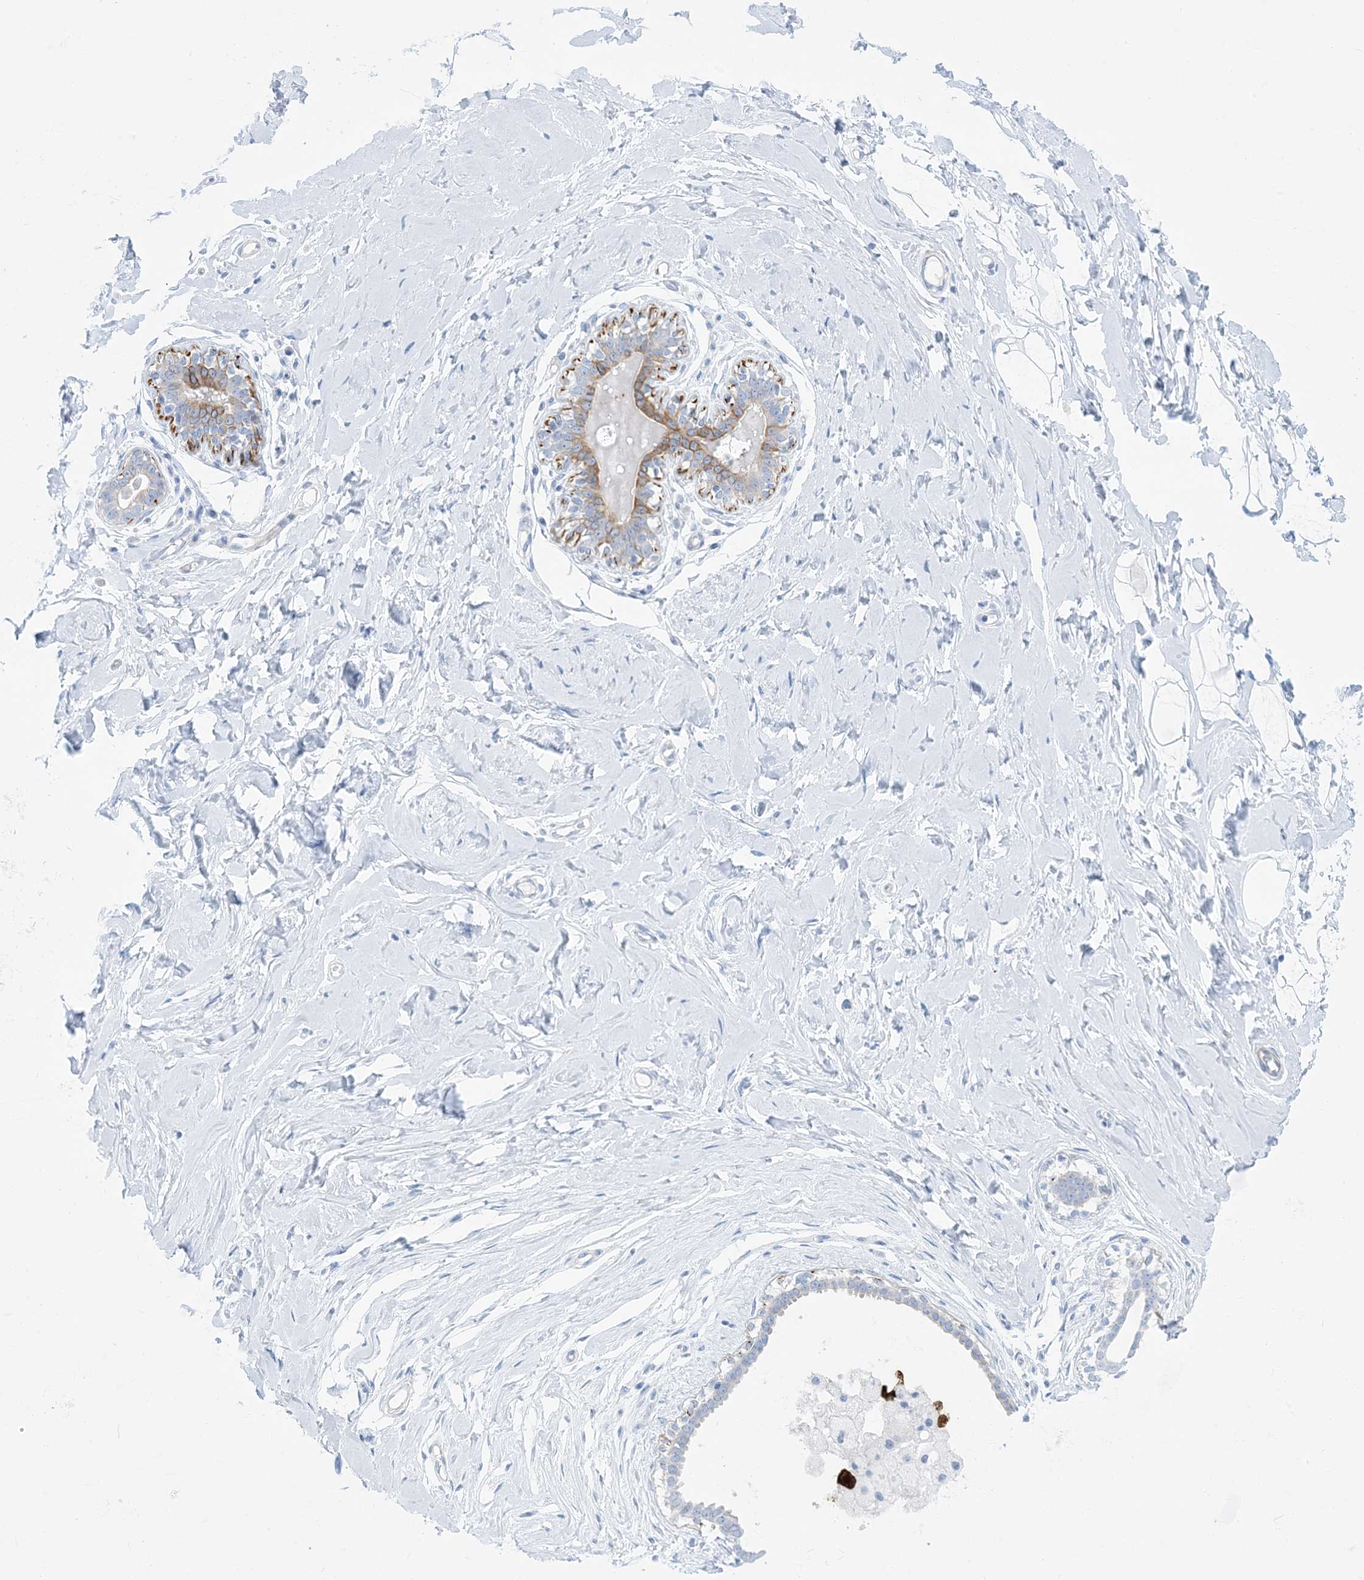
{"staining": {"intensity": "negative", "quantity": "none", "location": "none"}, "tissue": "breast", "cell_type": "Adipocytes", "image_type": "normal", "snomed": [{"axis": "morphology", "description": "Normal tissue, NOS"}, {"axis": "morphology", "description": "Adenoma, NOS"}, {"axis": "topography", "description": "Breast"}], "caption": "Breast stained for a protein using immunohistochemistry (IHC) demonstrates no positivity adipocytes.", "gene": "MARS2", "patient": {"sex": "female", "age": 23}}